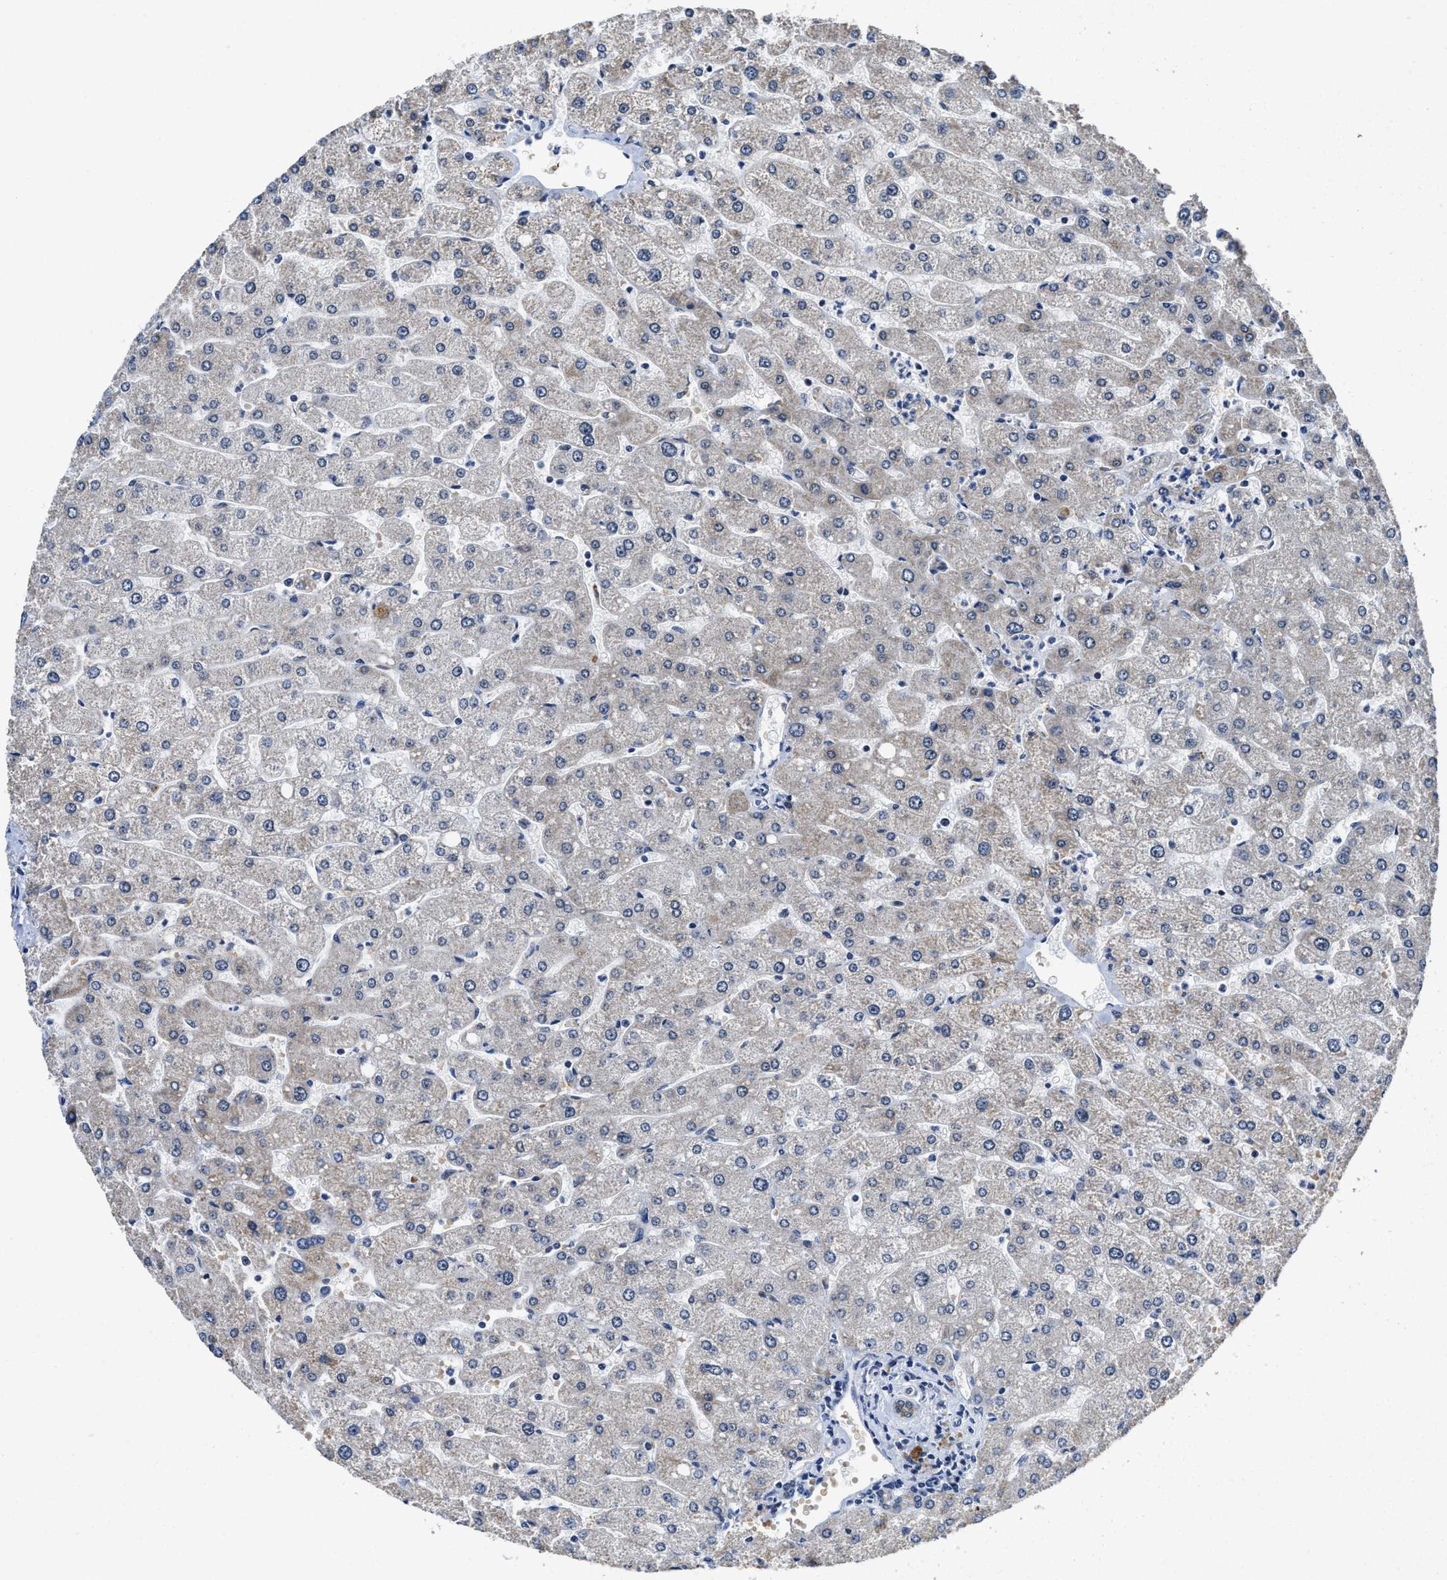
{"staining": {"intensity": "negative", "quantity": "none", "location": "none"}, "tissue": "liver", "cell_type": "Cholangiocytes", "image_type": "normal", "snomed": [{"axis": "morphology", "description": "Normal tissue, NOS"}, {"axis": "topography", "description": "Liver"}], "caption": "Micrograph shows no significant protein staining in cholangiocytes of benign liver.", "gene": "GHITM", "patient": {"sex": "male", "age": 55}}